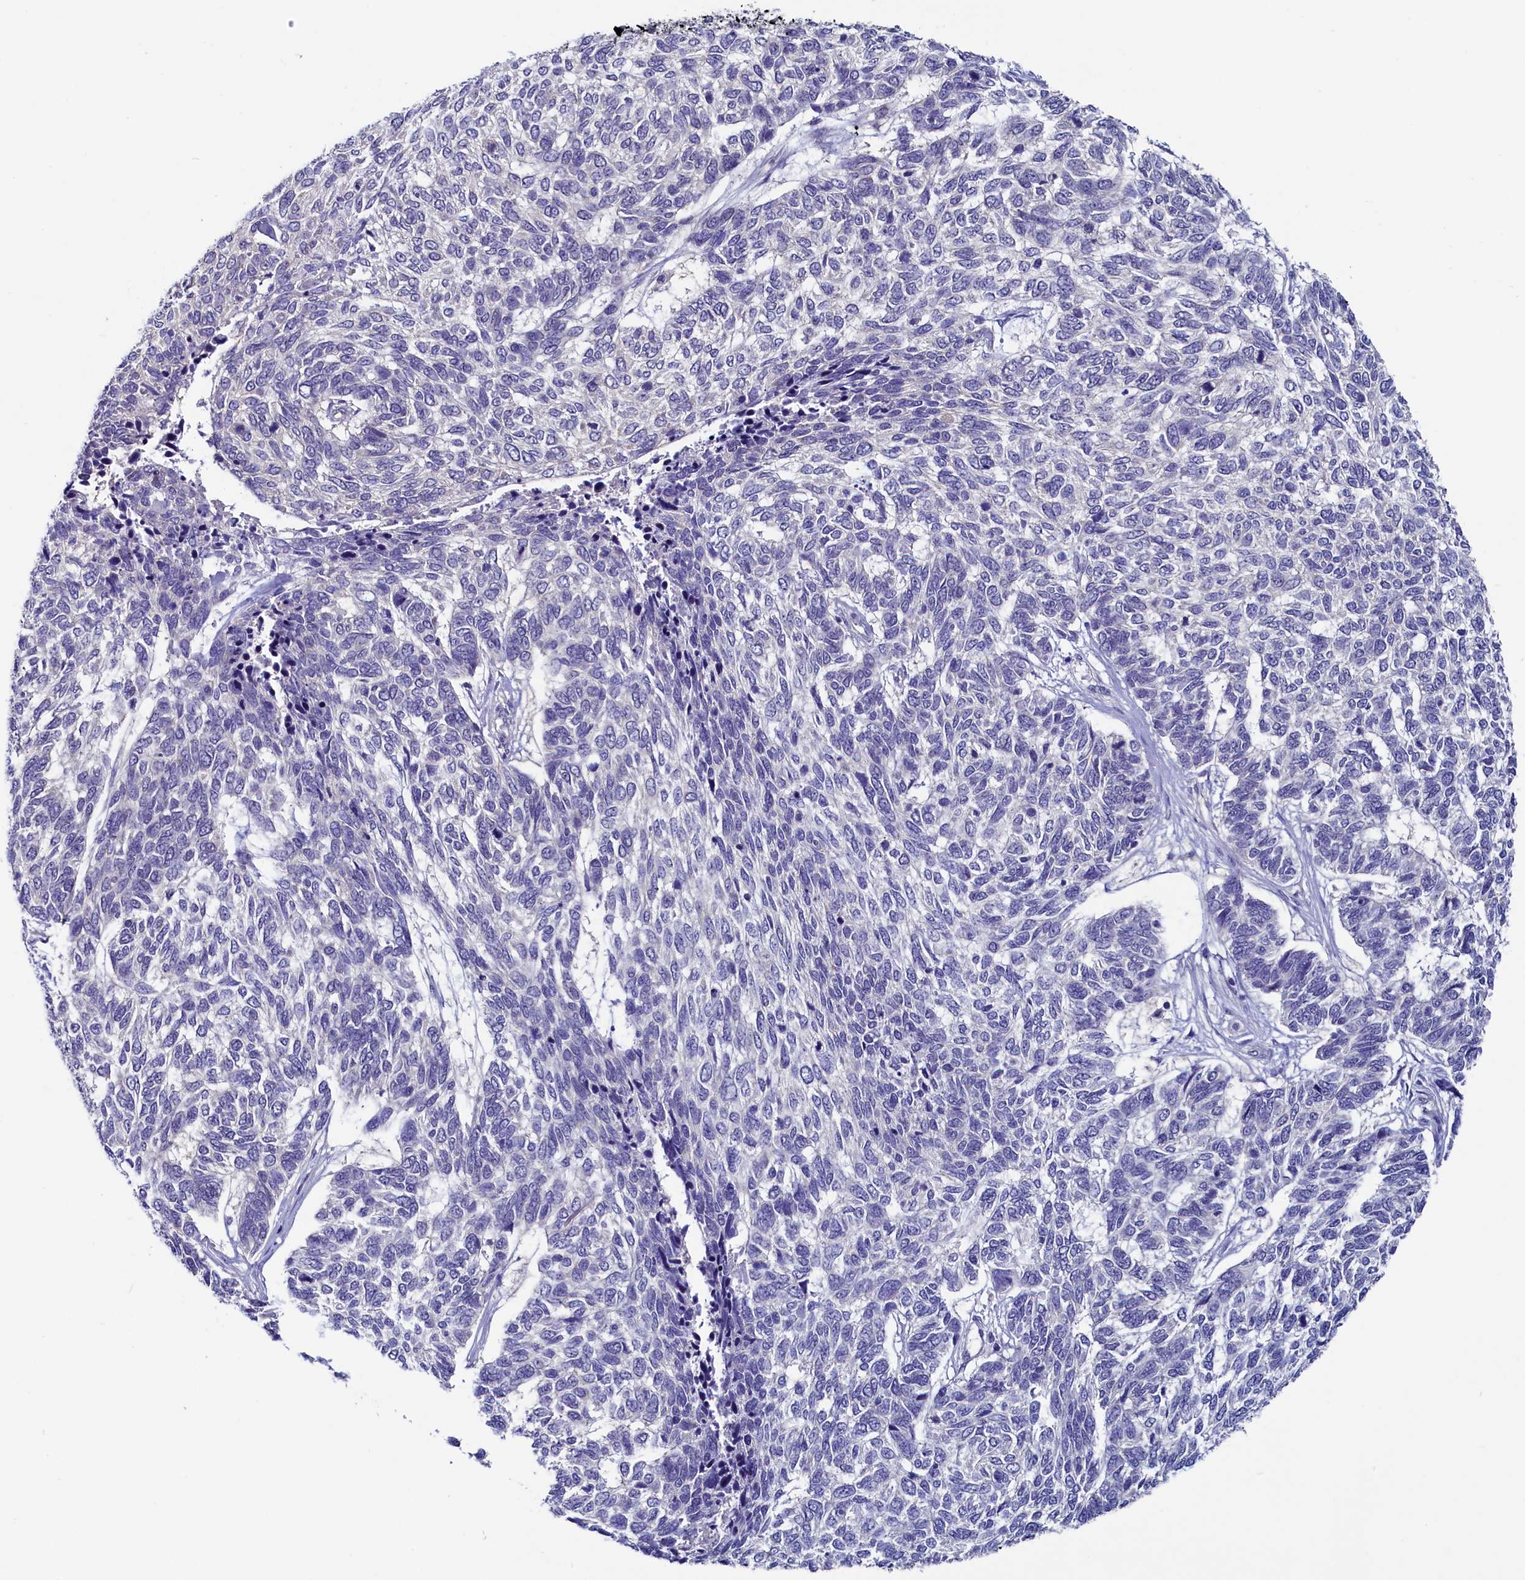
{"staining": {"intensity": "negative", "quantity": "none", "location": "none"}, "tissue": "skin cancer", "cell_type": "Tumor cells", "image_type": "cancer", "snomed": [{"axis": "morphology", "description": "Basal cell carcinoma"}, {"axis": "topography", "description": "Skin"}], "caption": "Human skin cancer stained for a protein using immunohistochemistry reveals no positivity in tumor cells.", "gene": "CIAPIN1", "patient": {"sex": "female", "age": 65}}